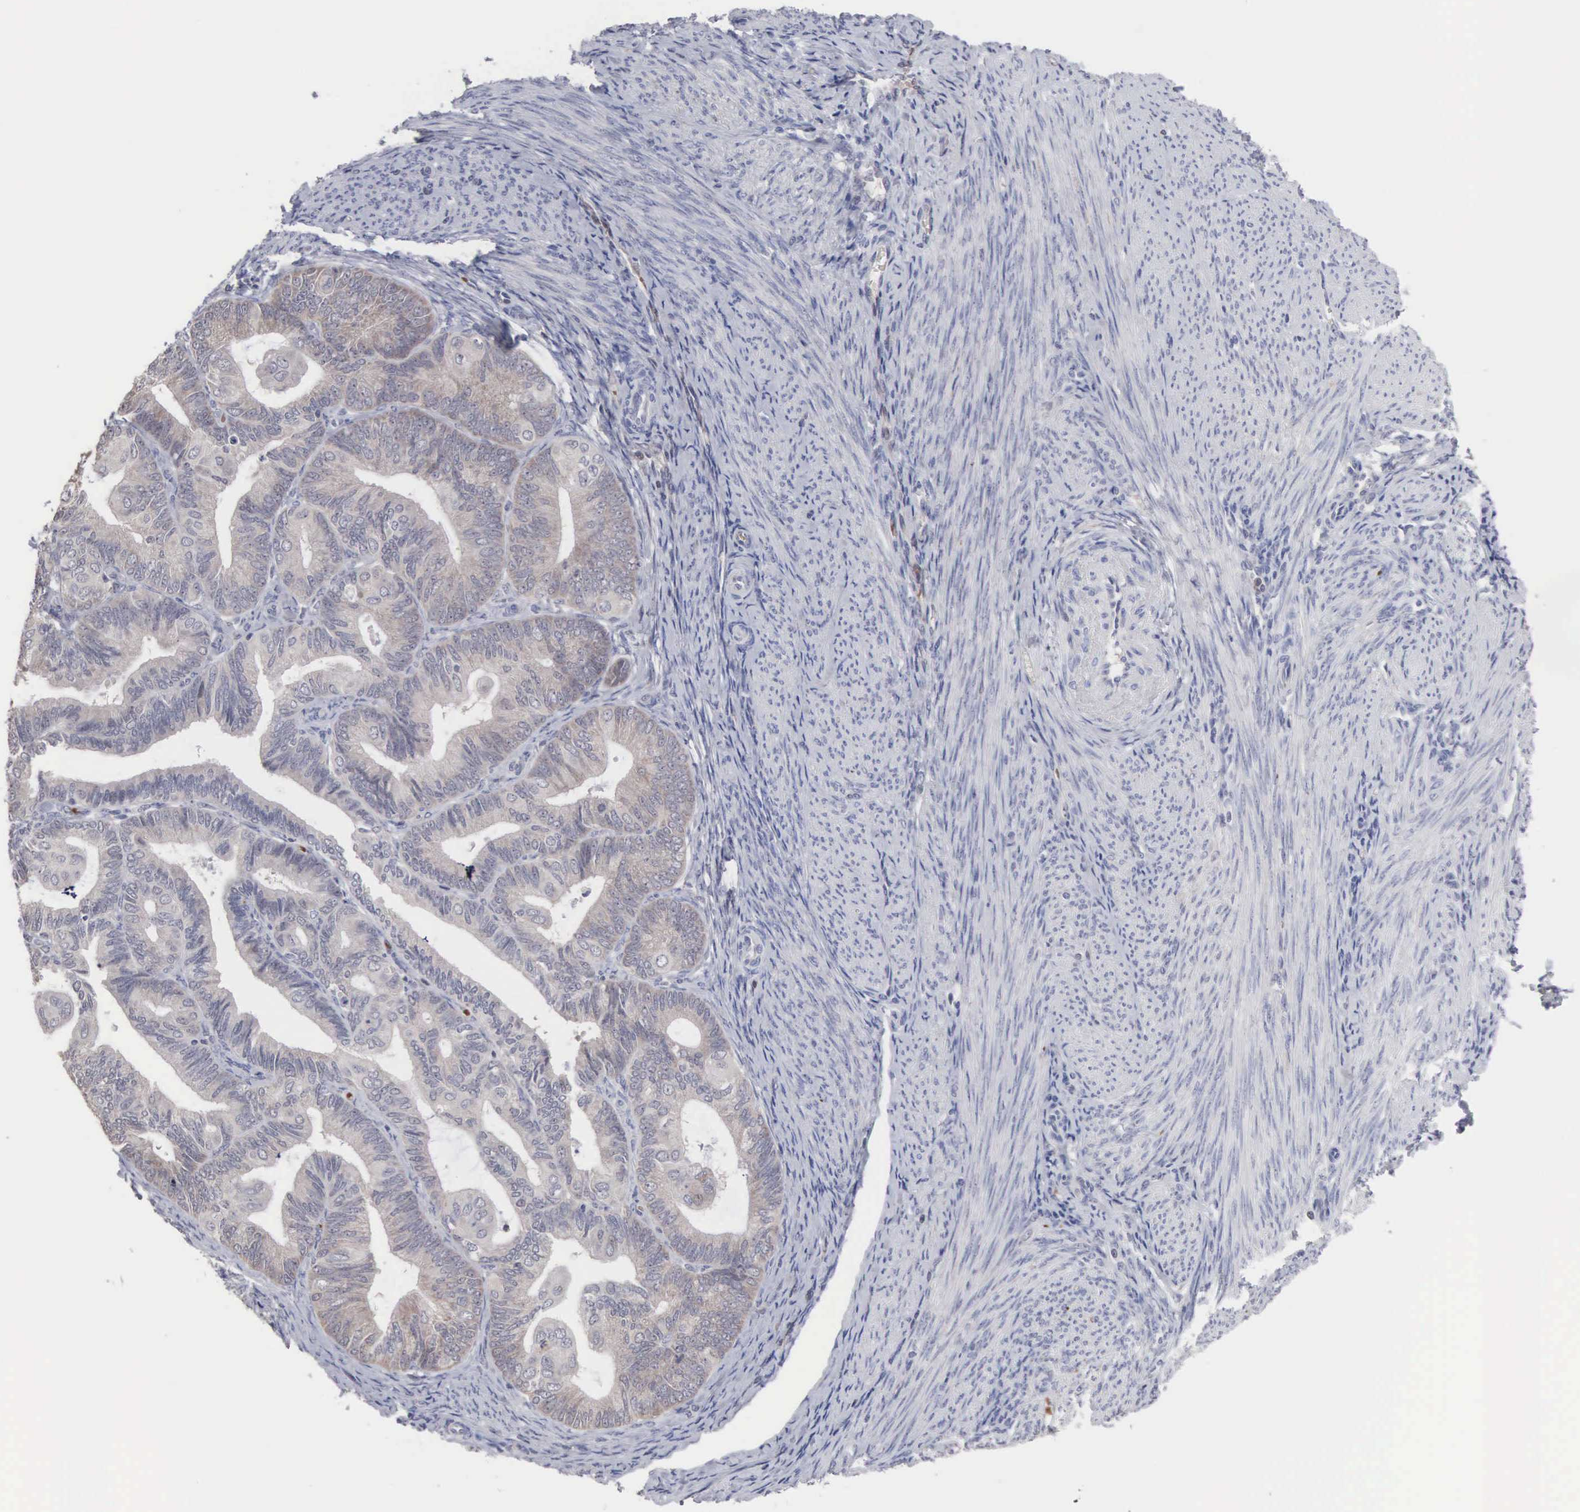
{"staining": {"intensity": "weak", "quantity": "25%-75%", "location": "cytoplasmic/membranous"}, "tissue": "endometrial cancer", "cell_type": "Tumor cells", "image_type": "cancer", "snomed": [{"axis": "morphology", "description": "Adenocarcinoma, NOS"}, {"axis": "topography", "description": "Endometrium"}], "caption": "A high-resolution histopathology image shows immunohistochemistry (IHC) staining of endometrial cancer, which demonstrates weak cytoplasmic/membranous staining in about 25%-75% of tumor cells. (DAB IHC with brightfield microscopy, high magnification).", "gene": "ACOT4", "patient": {"sex": "female", "age": 63}}